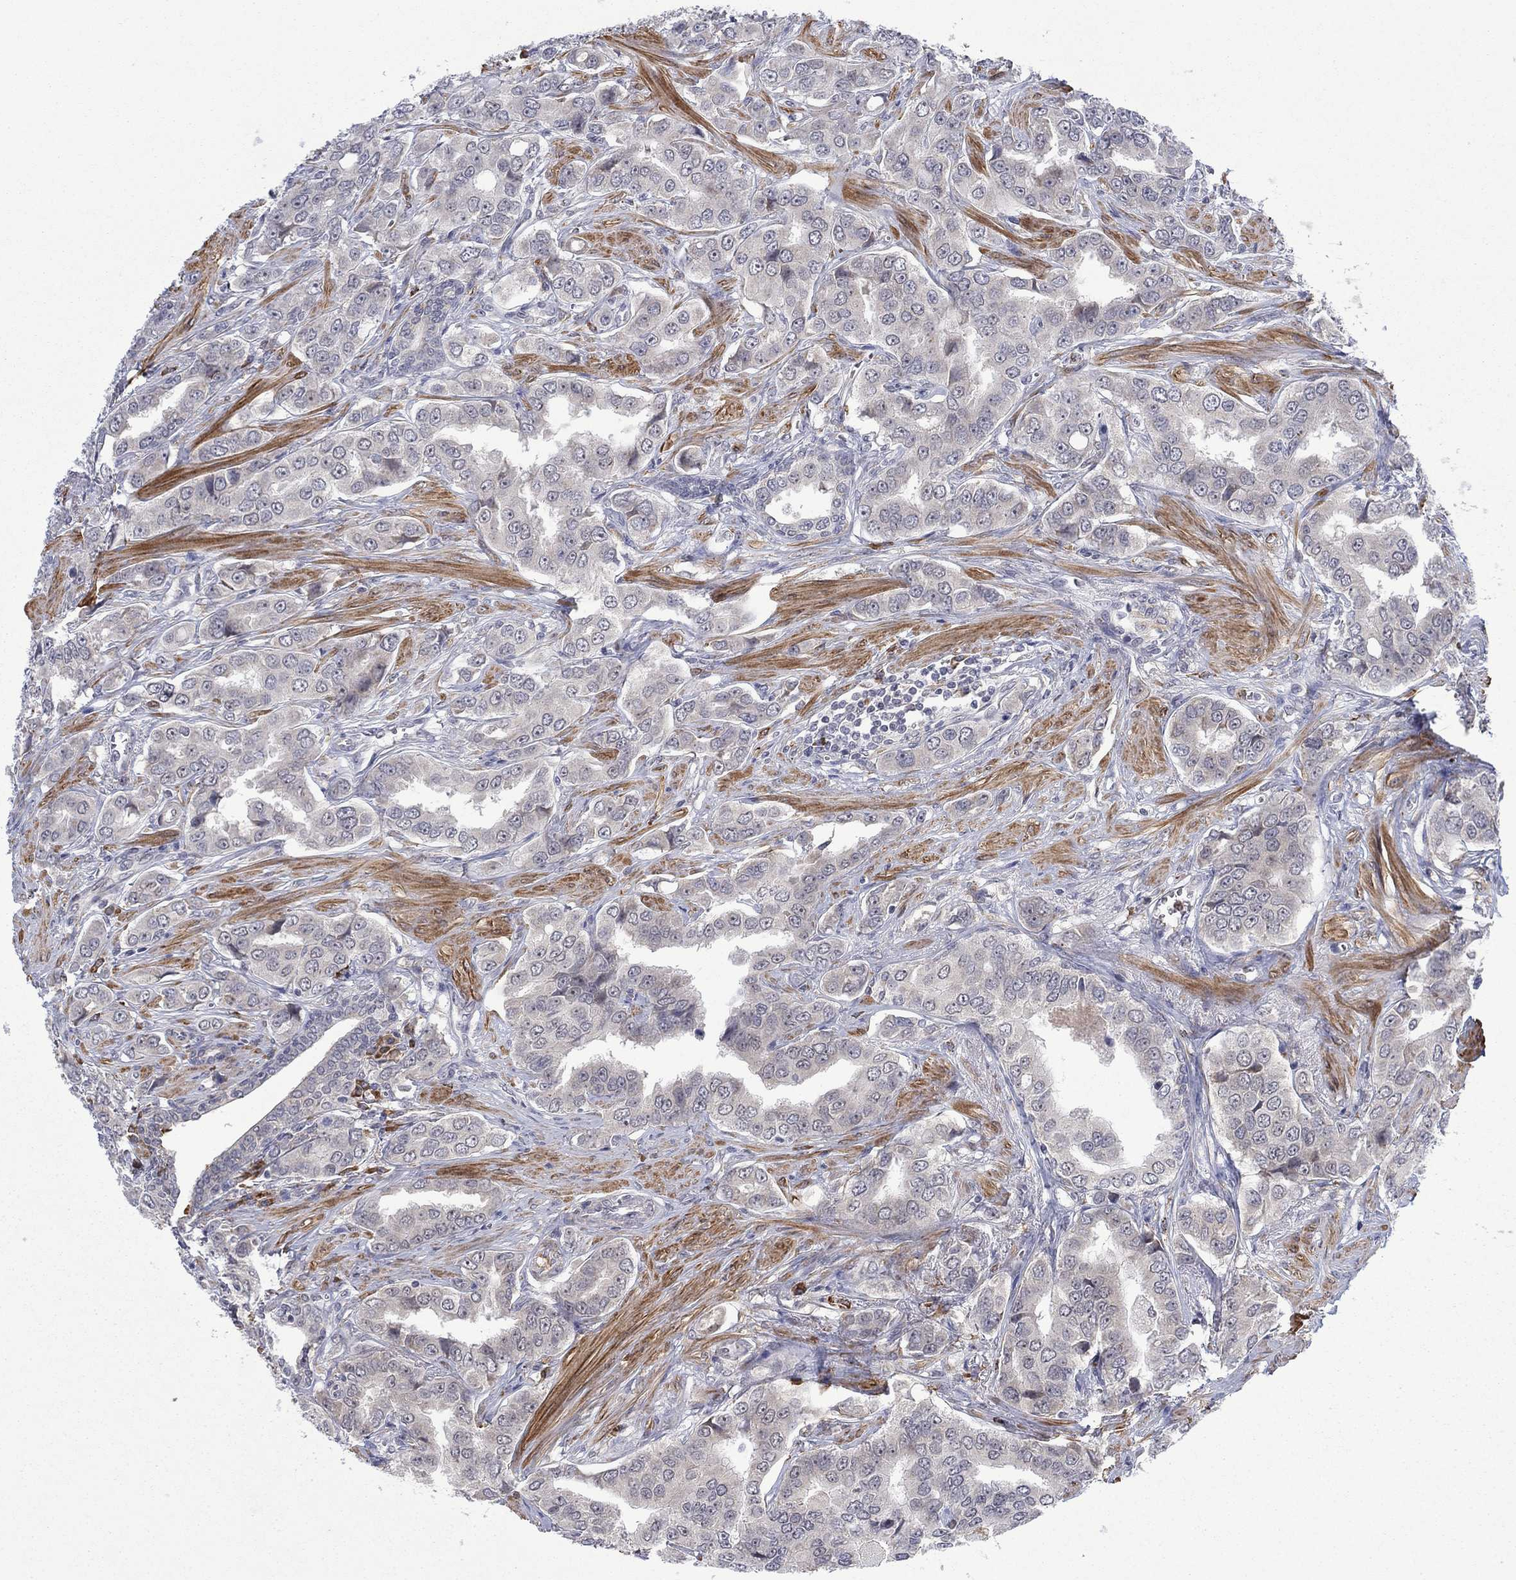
{"staining": {"intensity": "negative", "quantity": "none", "location": "none"}, "tissue": "prostate cancer", "cell_type": "Tumor cells", "image_type": "cancer", "snomed": [{"axis": "morphology", "description": "Adenocarcinoma, NOS"}, {"axis": "topography", "description": "Prostate and seminal vesicle, NOS"}, {"axis": "topography", "description": "Prostate"}], "caption": "Immunohistochemical staining of human prostate cancer (adenocarcinoma) exhibits no significant positivity in tumor cells. (DAB (3,3'-diaminobenzidine) immunohistochemistry (IHC) with hematoxylin counter stain).", "gene": "MTRFR", "patient": {"sex": "male", "age": 69}}